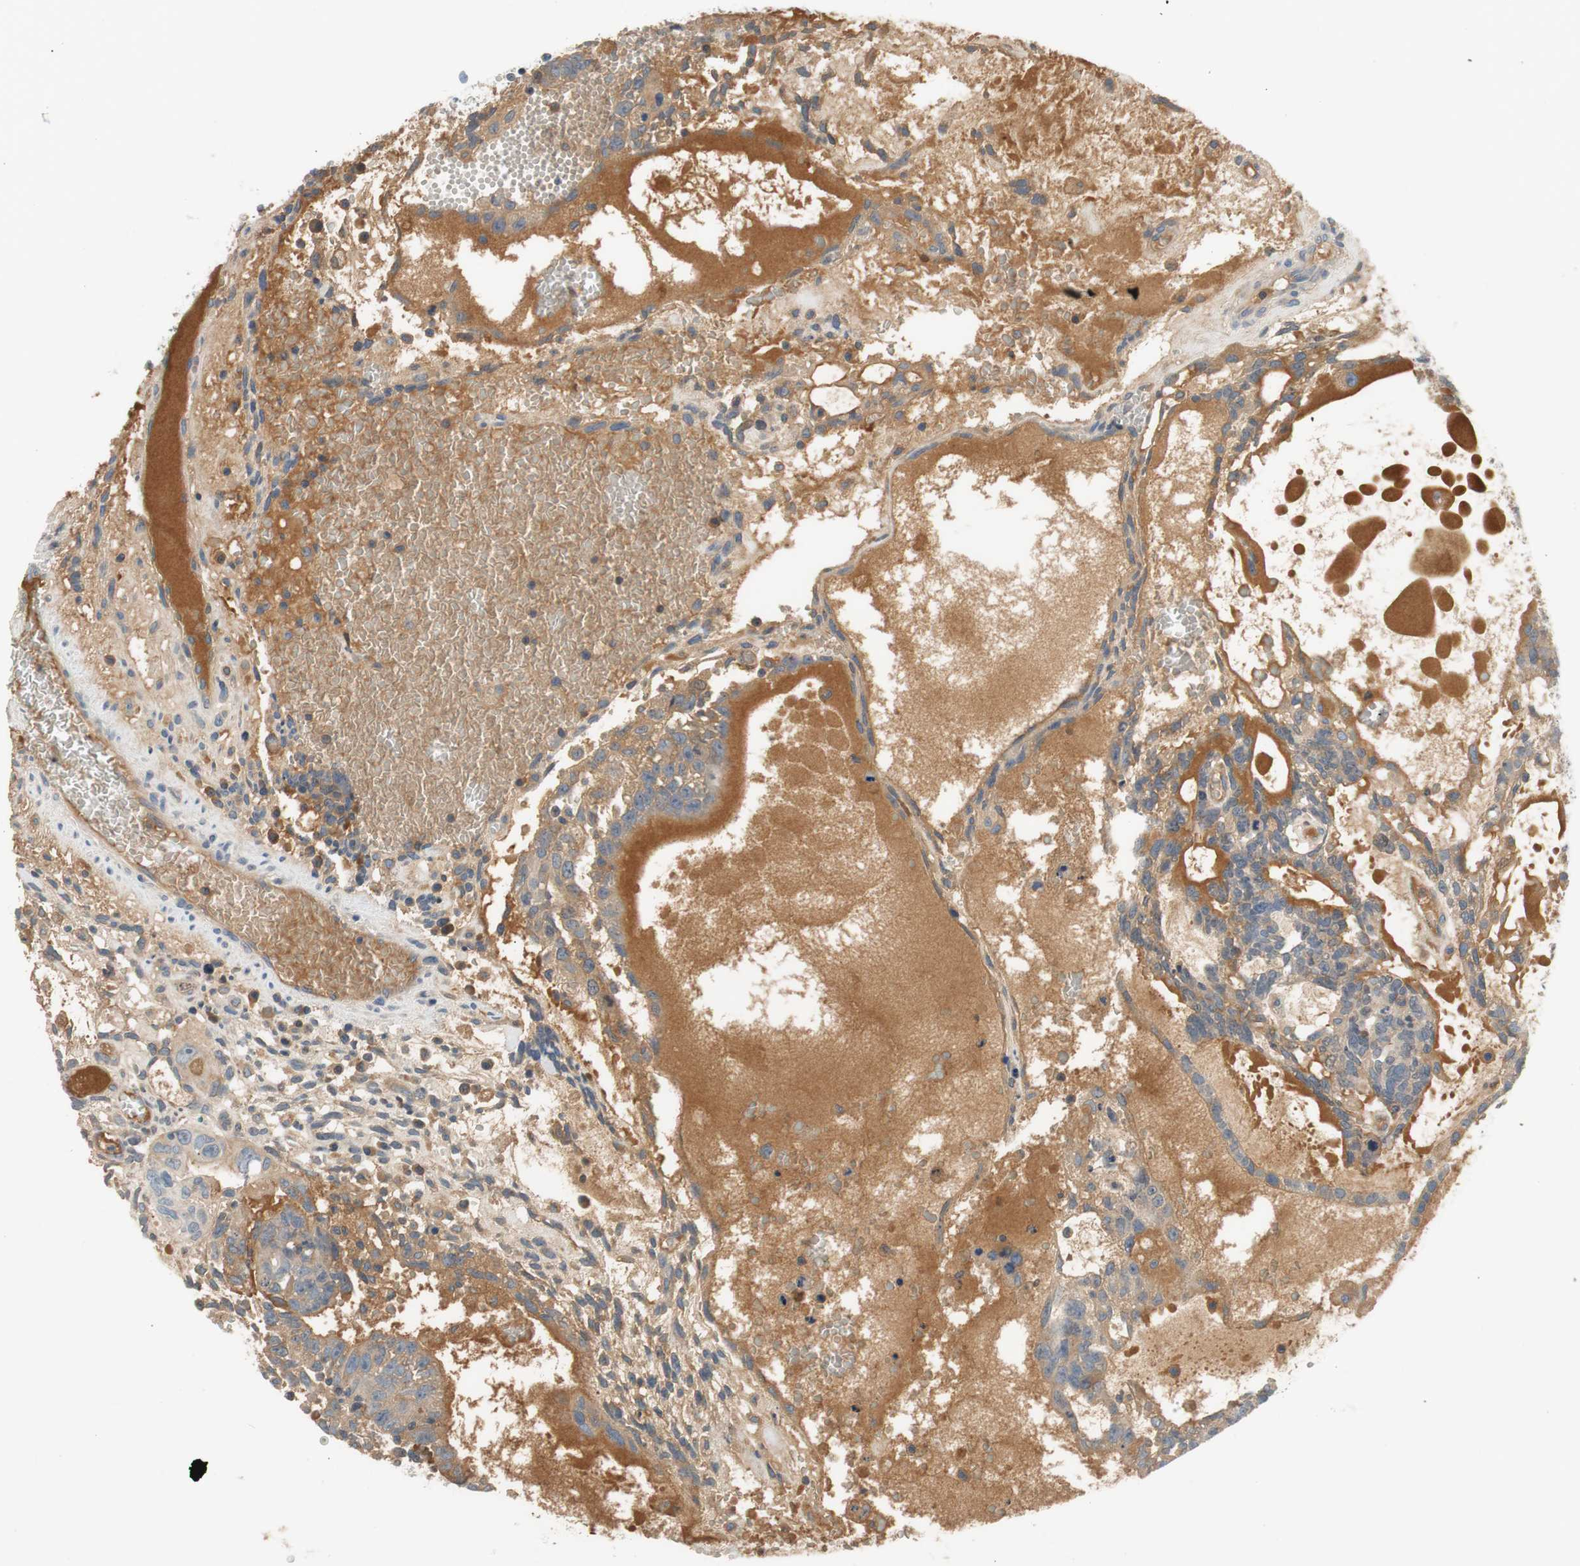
{"staining": {"intensity": "weak", "quantity": ">75%", "location": "cytoplasmic/membranous"}, "tissue": "testis cancer", "cell_type": "Tumor cells", "image_type": "cancer", "snomed": [{"axis": "morphology", "description": "Seminoma, NOS"}, {"axis": "morphology", "description": "Carcinoma, Embryonal, NOS"}, {"axis": "topography", "description": "Testis"}], "caption": "Immunohistochemical staining of human embryonal carcinoma (testis) shows low levels of weak cytoplasmic/membranous positivity in about >75% of tumor cells.", "gene": "C4A", "patient": {"sex": "male", "age": 52}}